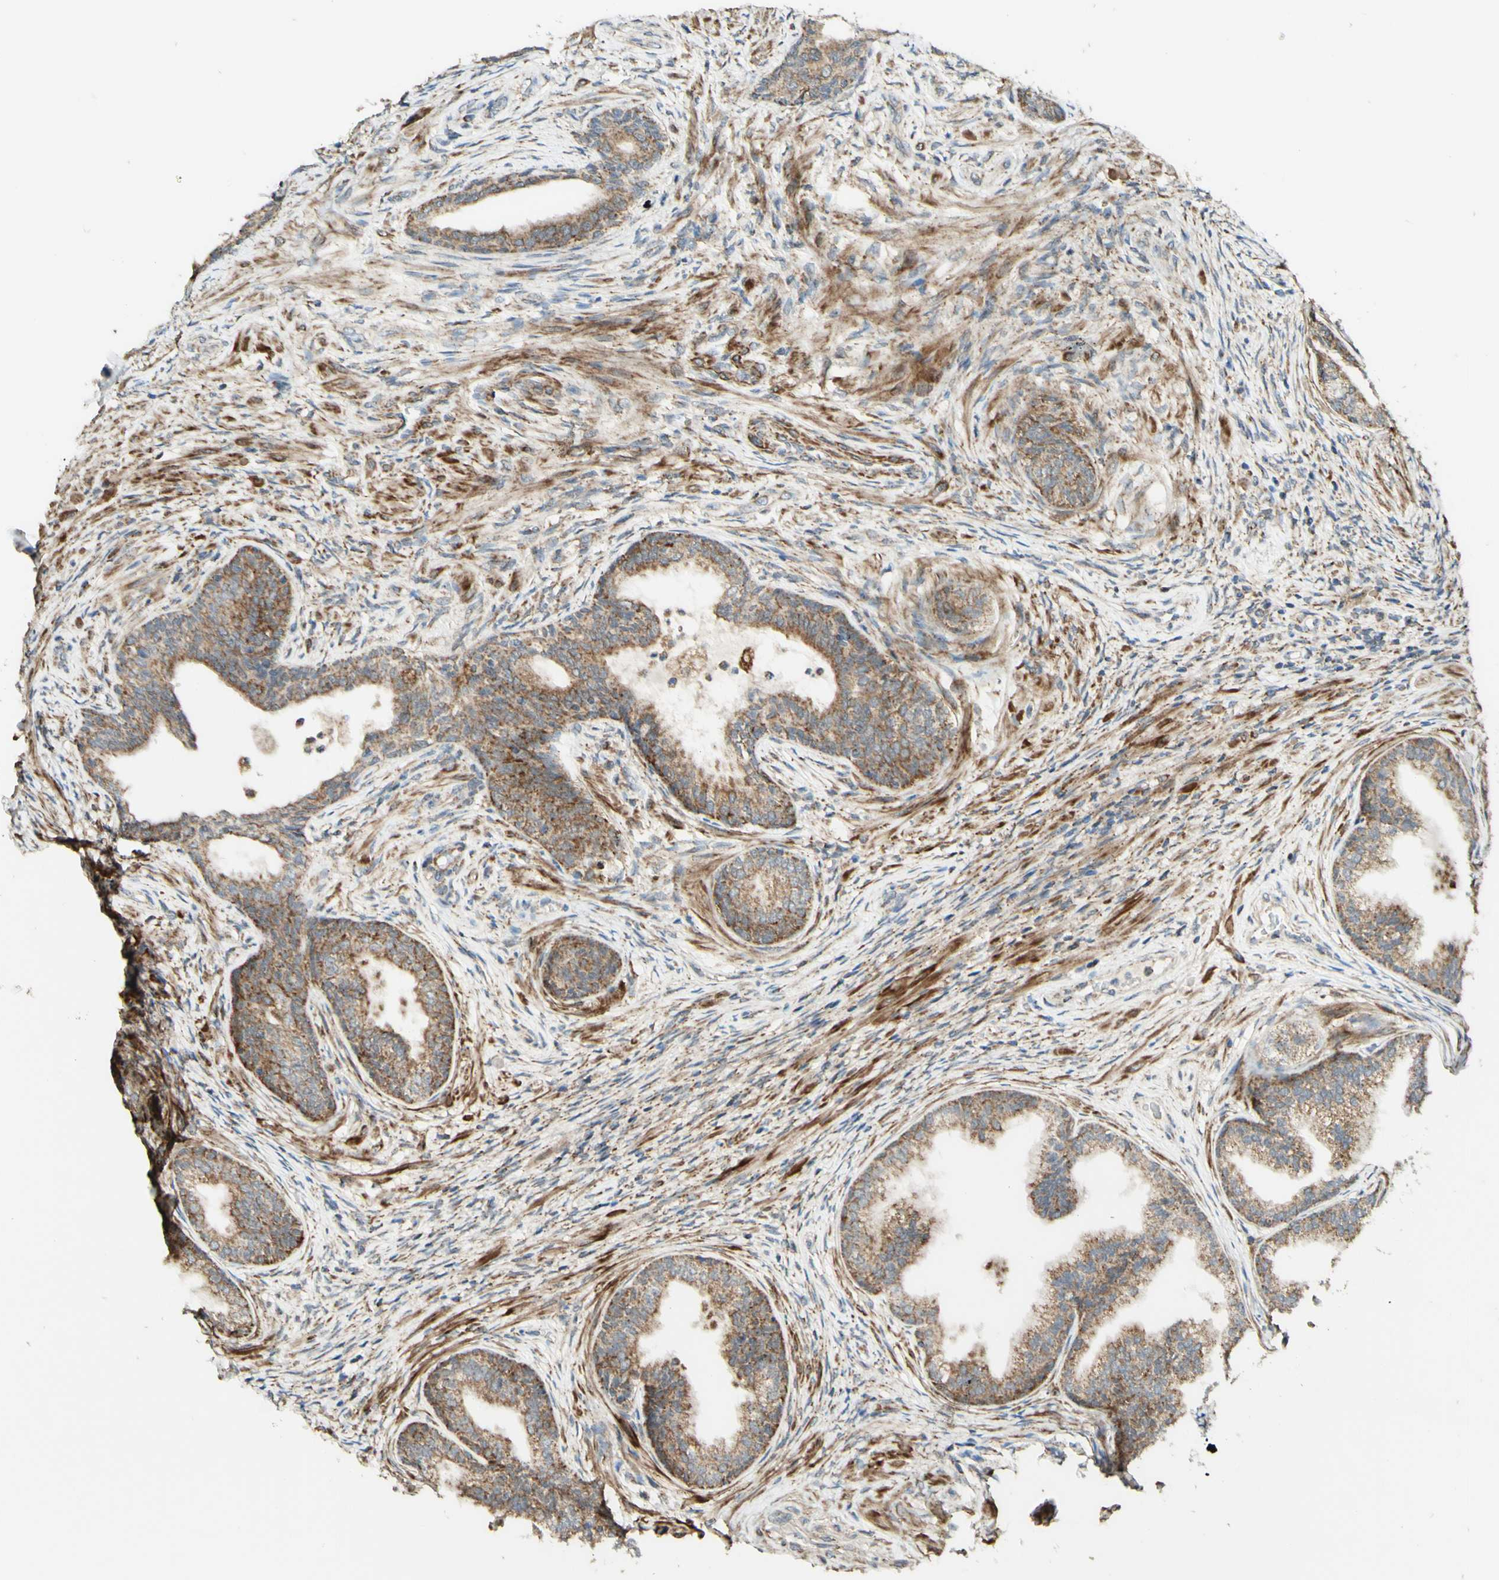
{"staining": {"intensity": "moderate", "quantity": ">75%", "location": "cytoplasmic/membranous"}, "tissue": "prostate", "cell_type": "Glandular cells", "image_type": "normal", "snomed": [{"axis": "morphology", "description": "Normal tissue, NOS"}, {"axis": "topography", "description": "Prostate"}], "caption": "Immunohistochemical staining of normal prostate shows medium levels of moderate cytoplasmic/membranous expression in approximately >75% of glandular cells.", "gene": "DHRS3", "patient": {"sex": "male", "age": 76}}